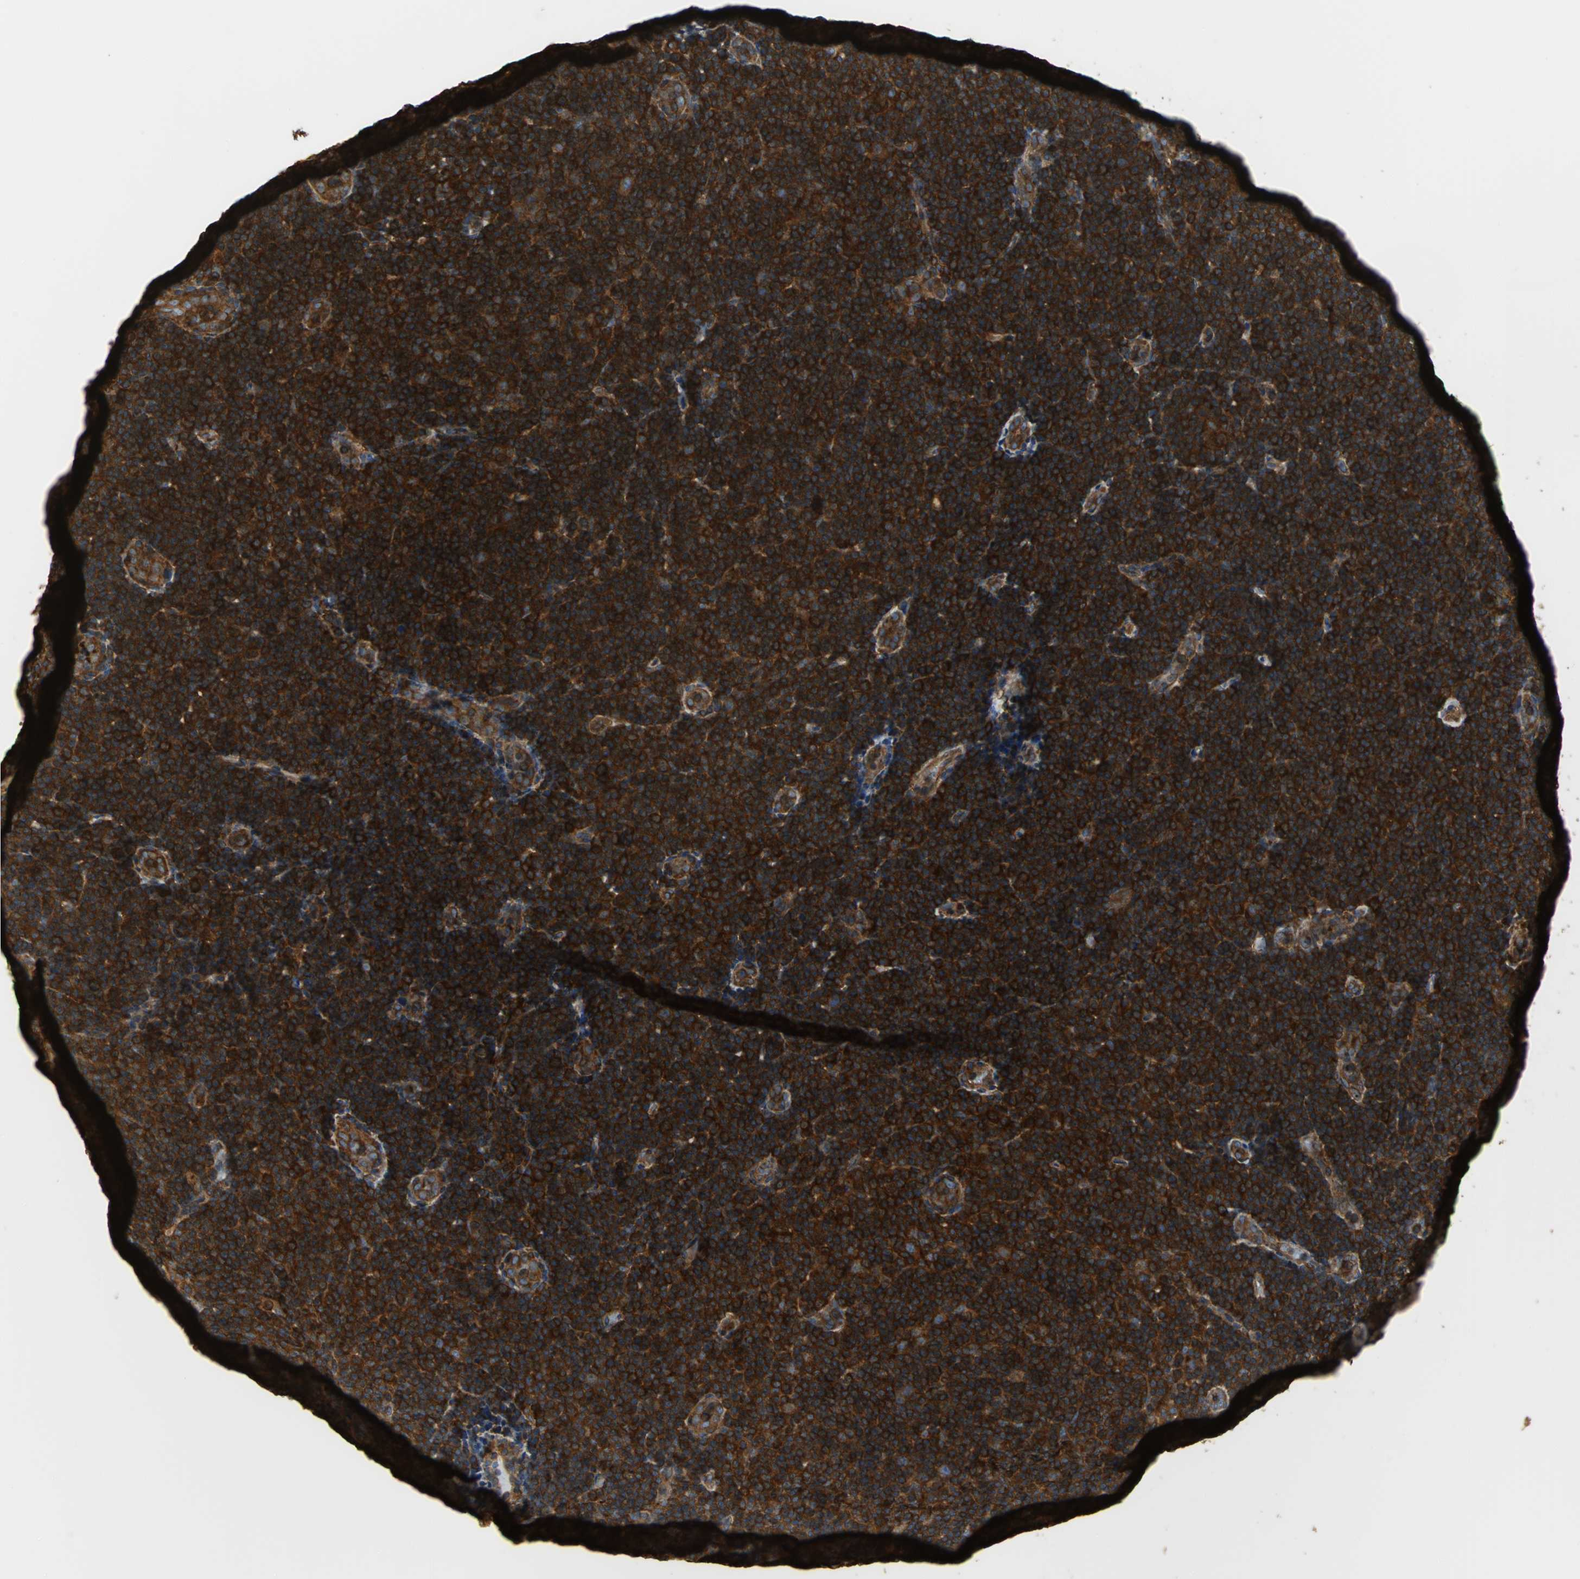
{"staining": {"intensity": "strong", "quantity": ">75%", "location": "cytoplasmic/membranous"}, "tissue": "lymphoma", "cell_type": "Tumor cells", "image_type": "cancer", "snomed": [{"axis": "morphology", "description": "Malignant lymphoma, non-Hodgkin's type, Low grade"}, {"axis": "topography", "description": "Lymph node"}], "caption": "Protein analysis of malignant lymphoma, non-Hodgkin's type (low-grade) tissue displays strong cytoplasmic/membranous positivity in about >75% of tumor cells.", "gene": "TLN1", "patient": {"sex": "male", "age": 83}}